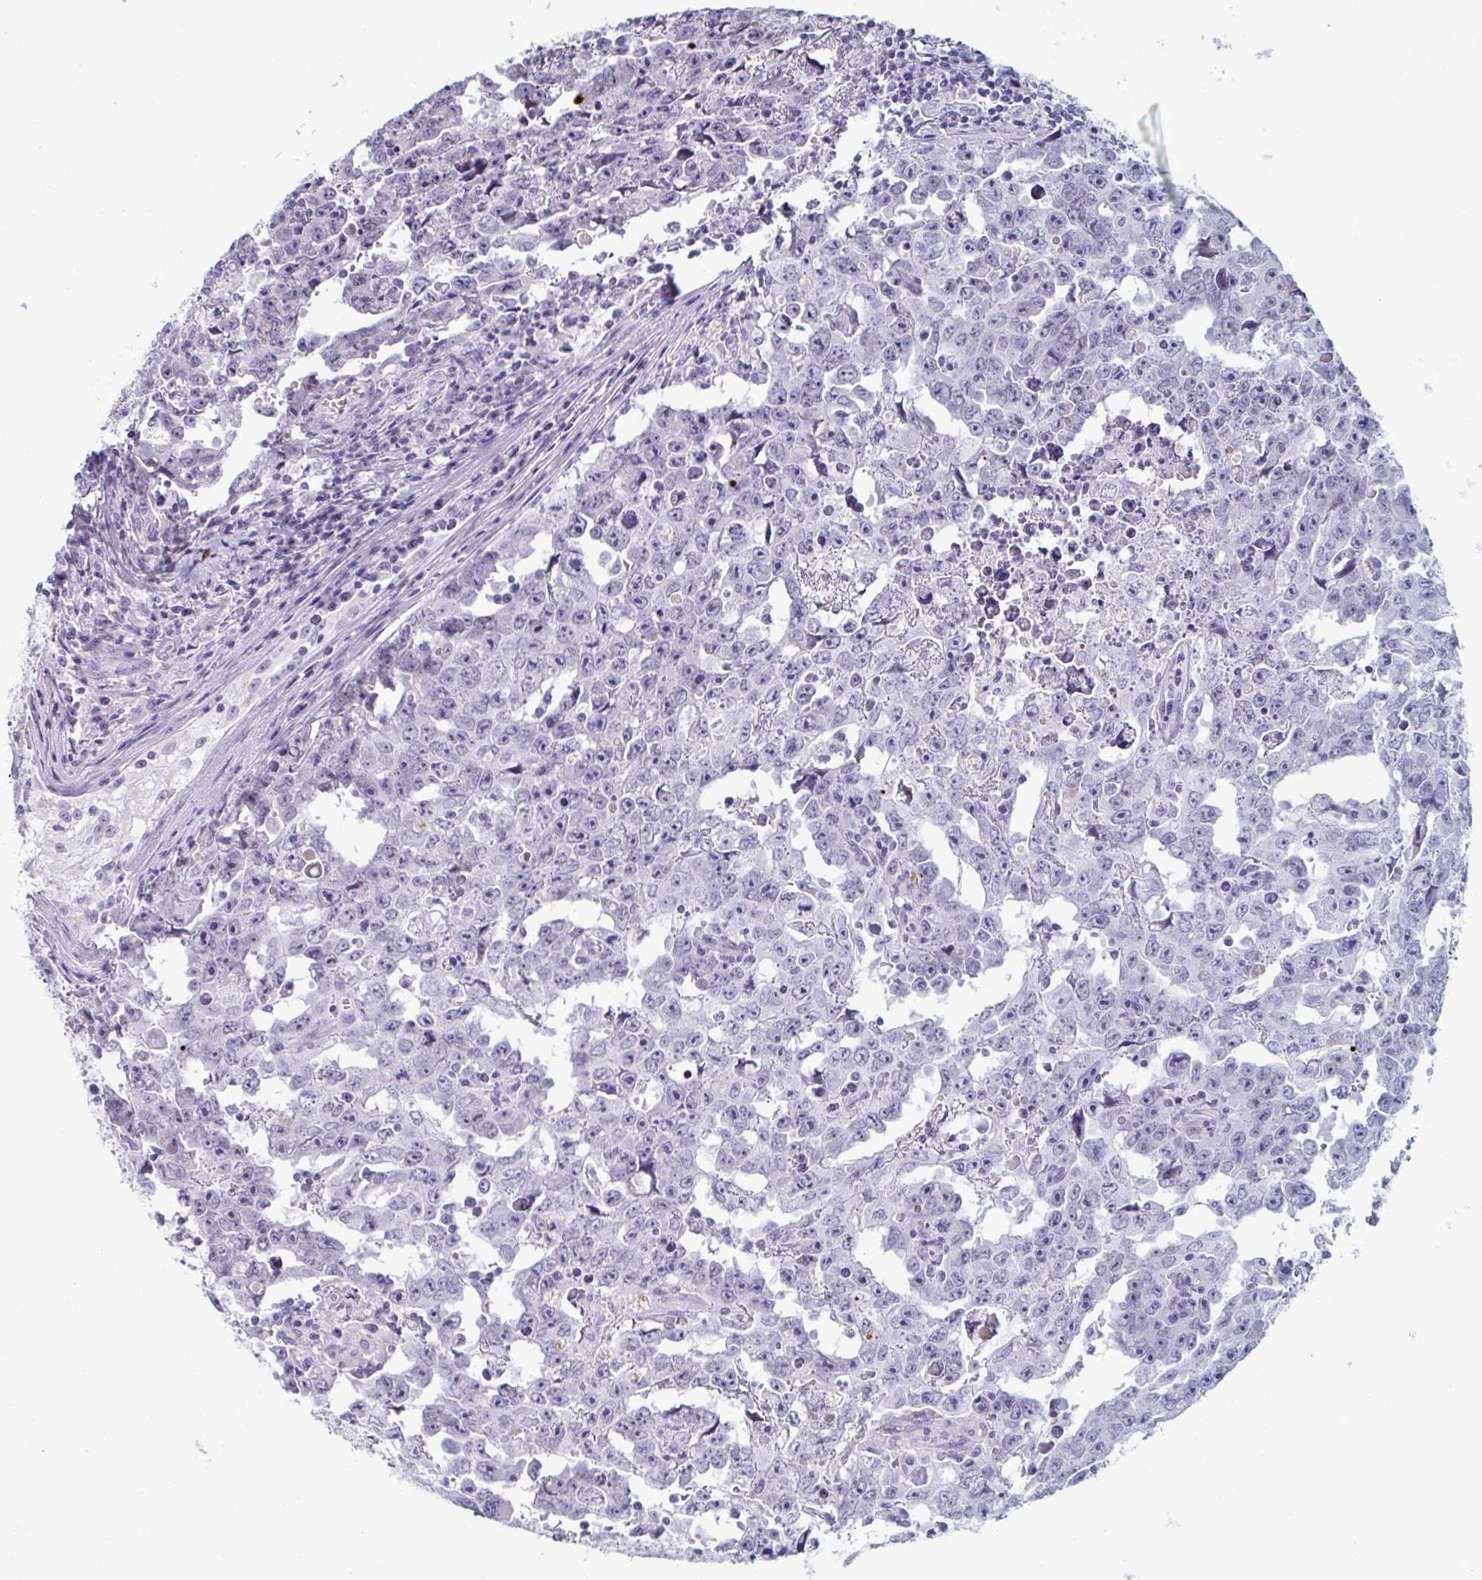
{"staining": {"intensity": "negative", "quantity": "none", "location": "none"}, "tissue": "testis cancer", "cell_type": "Tumor cells", "image_type": "cancer", "snomed": [{"axis": "morphology", "description": "Carcinoma, Embryonal, NOS"}, {"axis": "topography", "description": "Testis"}], "caption": "Immunohistochemistry micrograph of human testis cancer (embryonal carcinoma) stained for a protein (brown), which demonstrates no positivity in tumor cells.", "gene": "A1CF", "patient": {"sex": "male", "age": 22}}